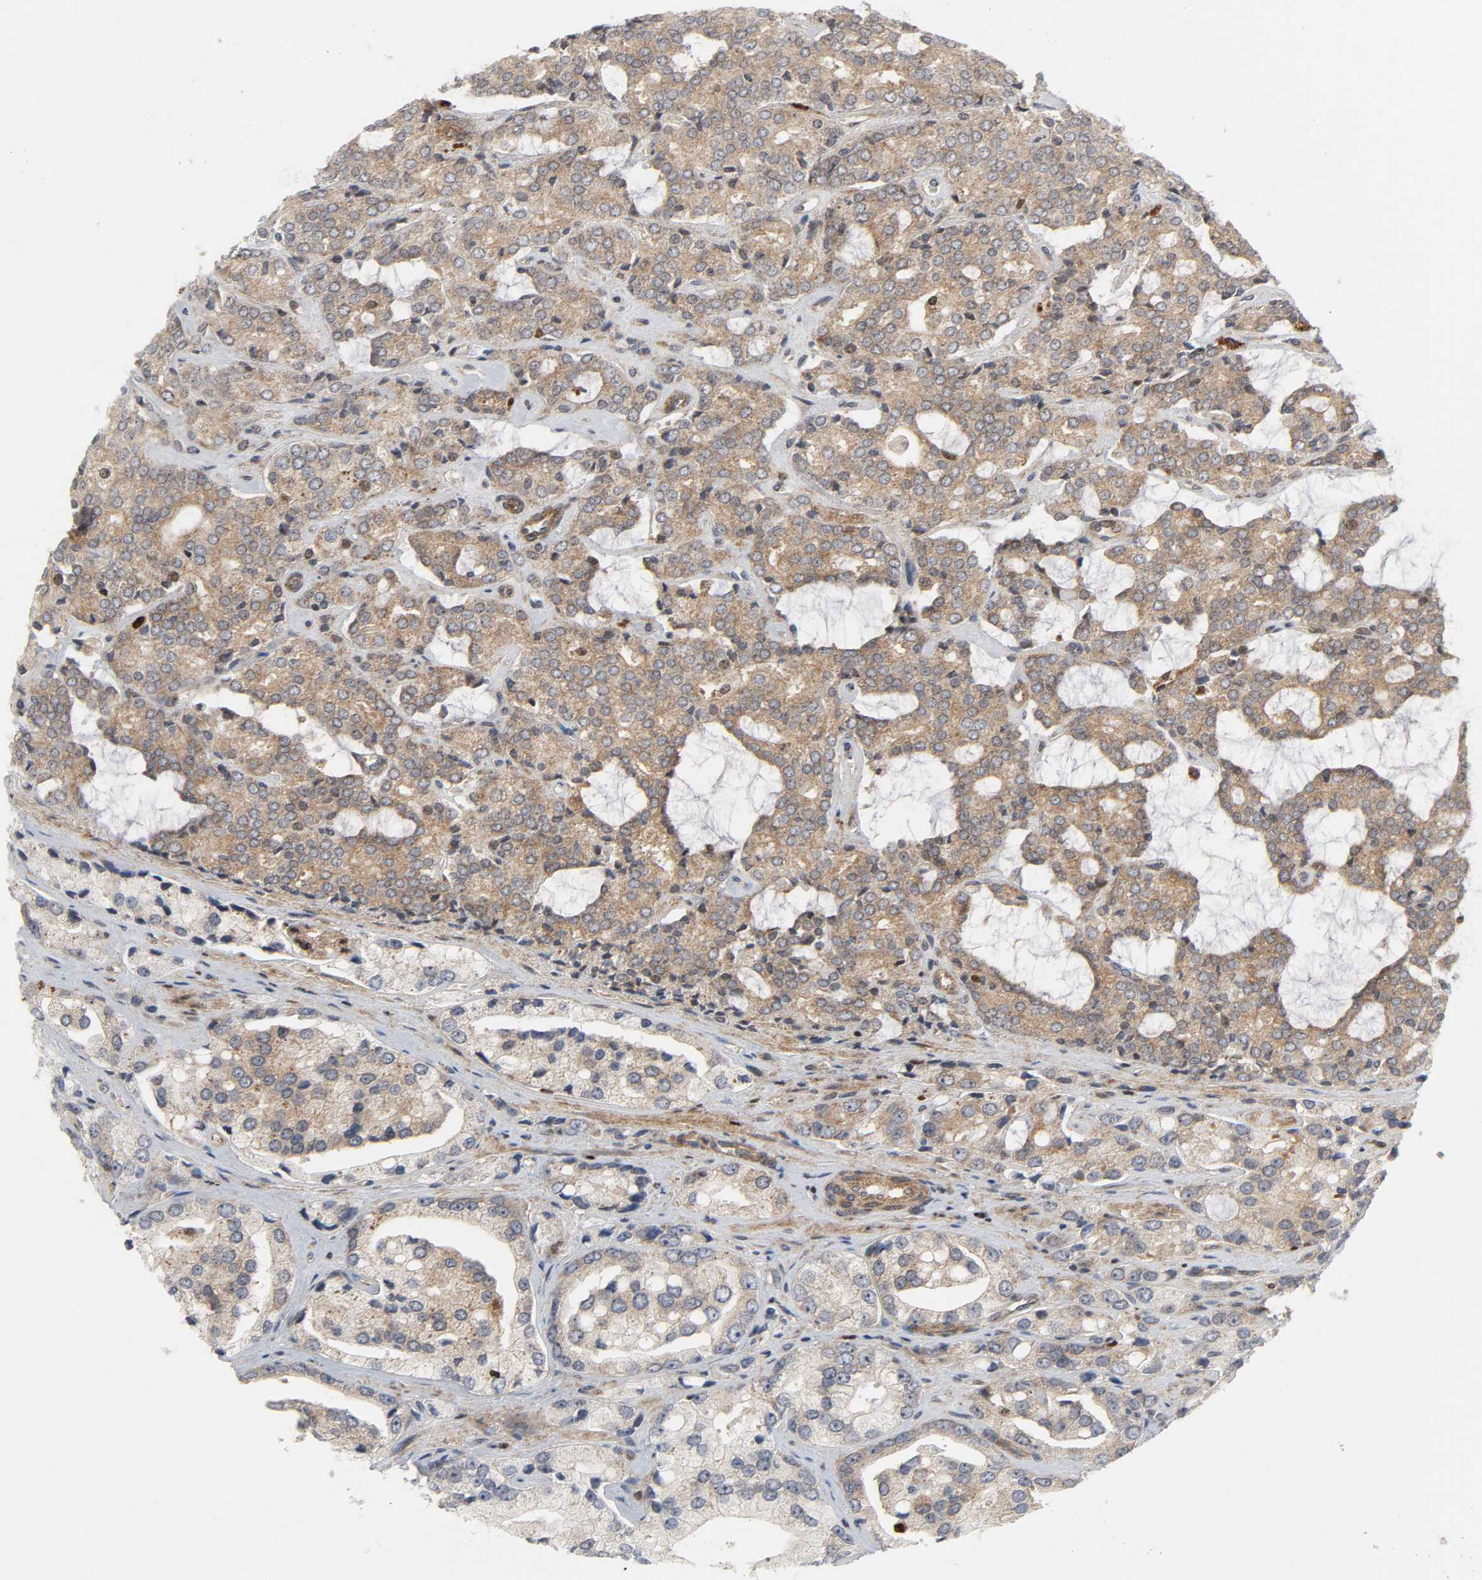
{"staining": {"intensity": "moderate", "quantity": ">75%", "location": "cytoplasmic/membranous"}, "tissue": "prostate cancer", "cell_type": "Tumor cells", "image_type": "cancer", "snomed": [{"axis": "morphology", "description": "Adenocarcinoma, High grade"}, {"axis": "topography", "description": "Prostate"}], "caption": "Immunohistochemistry (IHC) micrograph of human prostate adenocarcinoma (high-grade) stained for a protein (brown), which reveals medium levels of moderate cytoplasmic/membranous staining in about >75% of tumor cells.", "gene": "CHUK", "patient": {"sex": "male", "age": 67}}